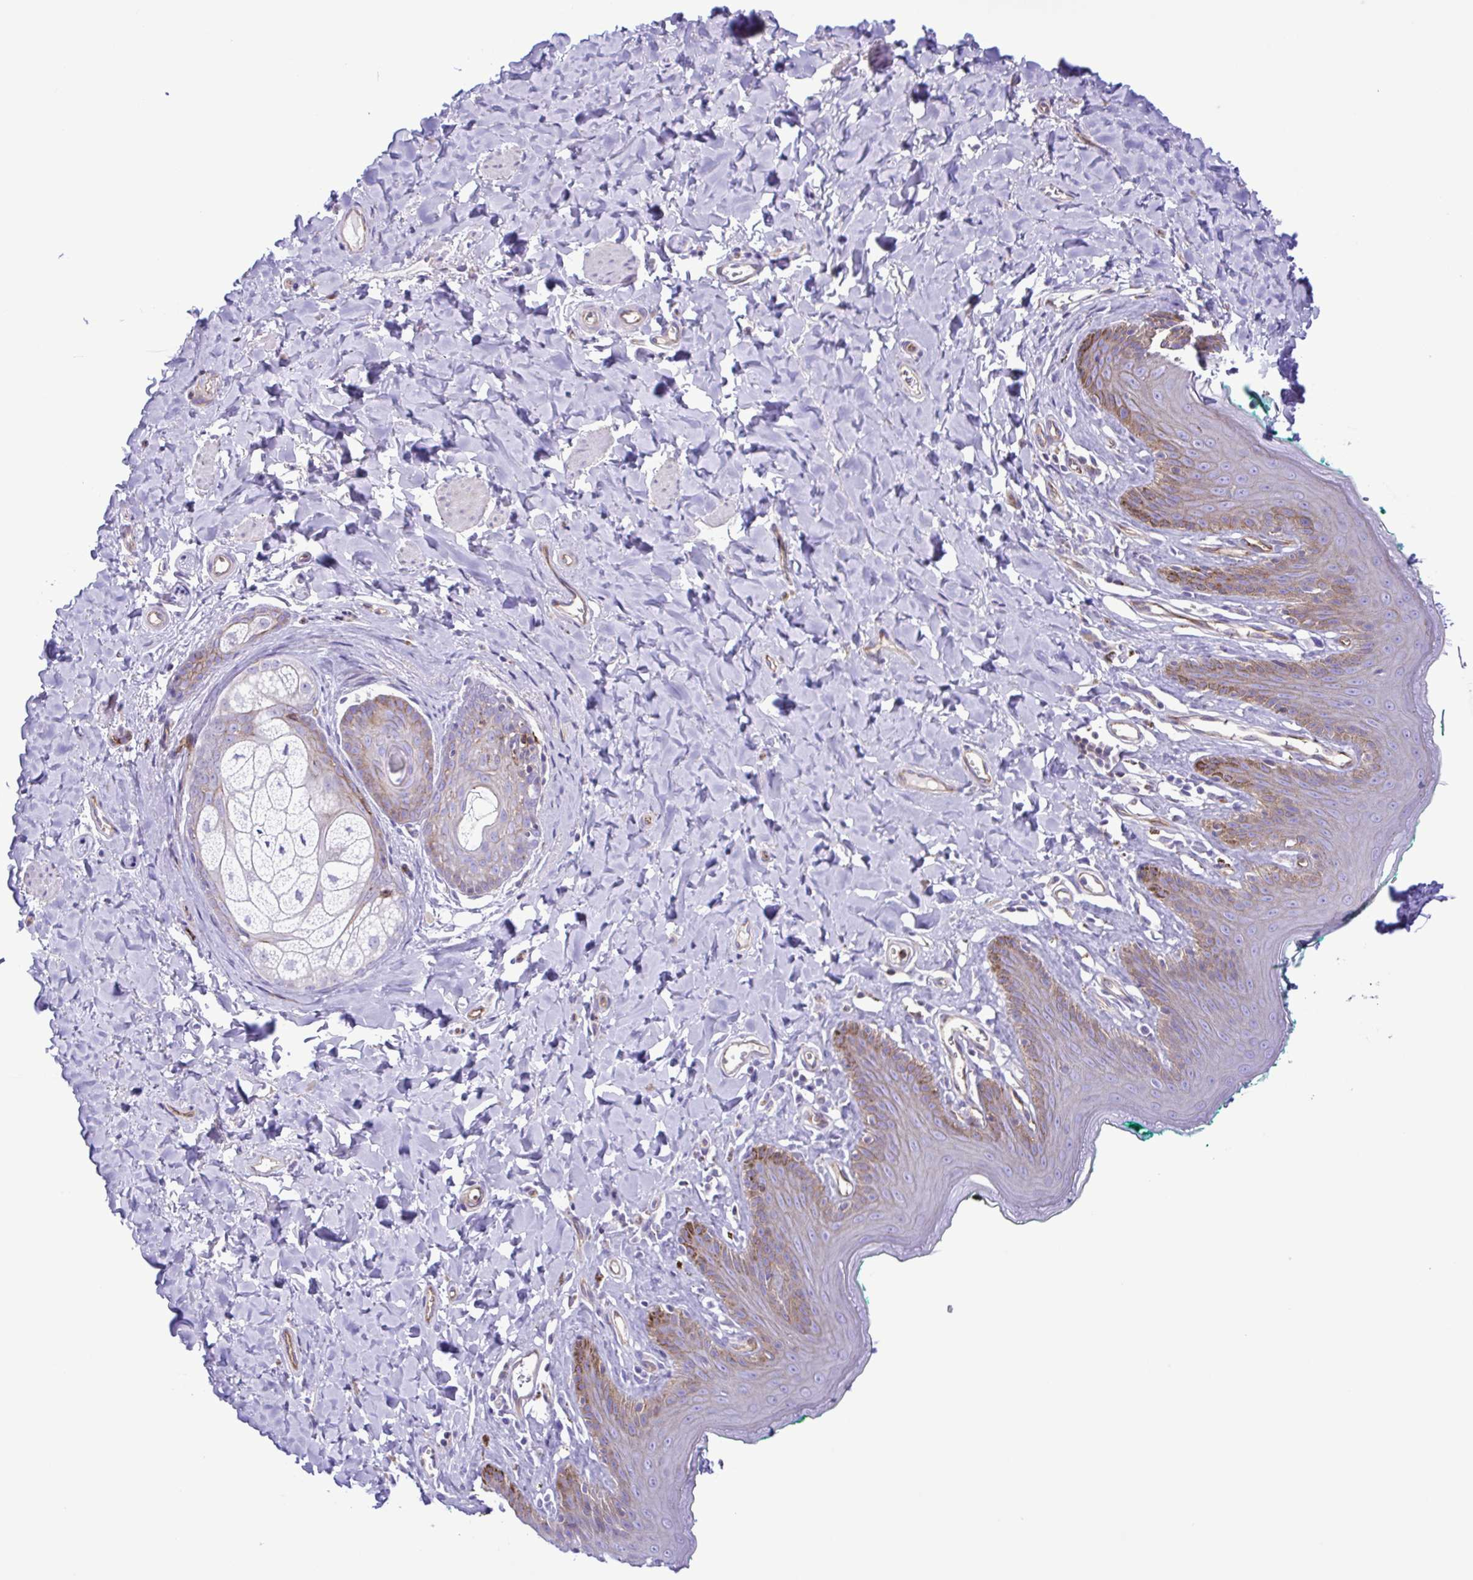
{"staining": {"intensity": "weak", "quantity": "25%-75%", "location": "cytoplasmic/membranous"}, "tissue": "skin", "cell_type": "Epidermal cells", "image_type": "normal", "snomed": [{"axis": "morphology", "description": "Normal tissue, NOS"}, {"axis": "topography", "description": "Vulva"}, {"axis": "topography", "description": "Peripheral nerve tissue"}], "caption": "A brown stain labels weak cytoplasmic/membranous staining of a protein in epidermal cells of unremarkable human skin. The protein is stained brown, and the nuclei are stained in blue (DAB IHC with brightfield microscopy, high magnification).", "gene": "FLT1", "patient": {"sex": "female", "age": 66}}